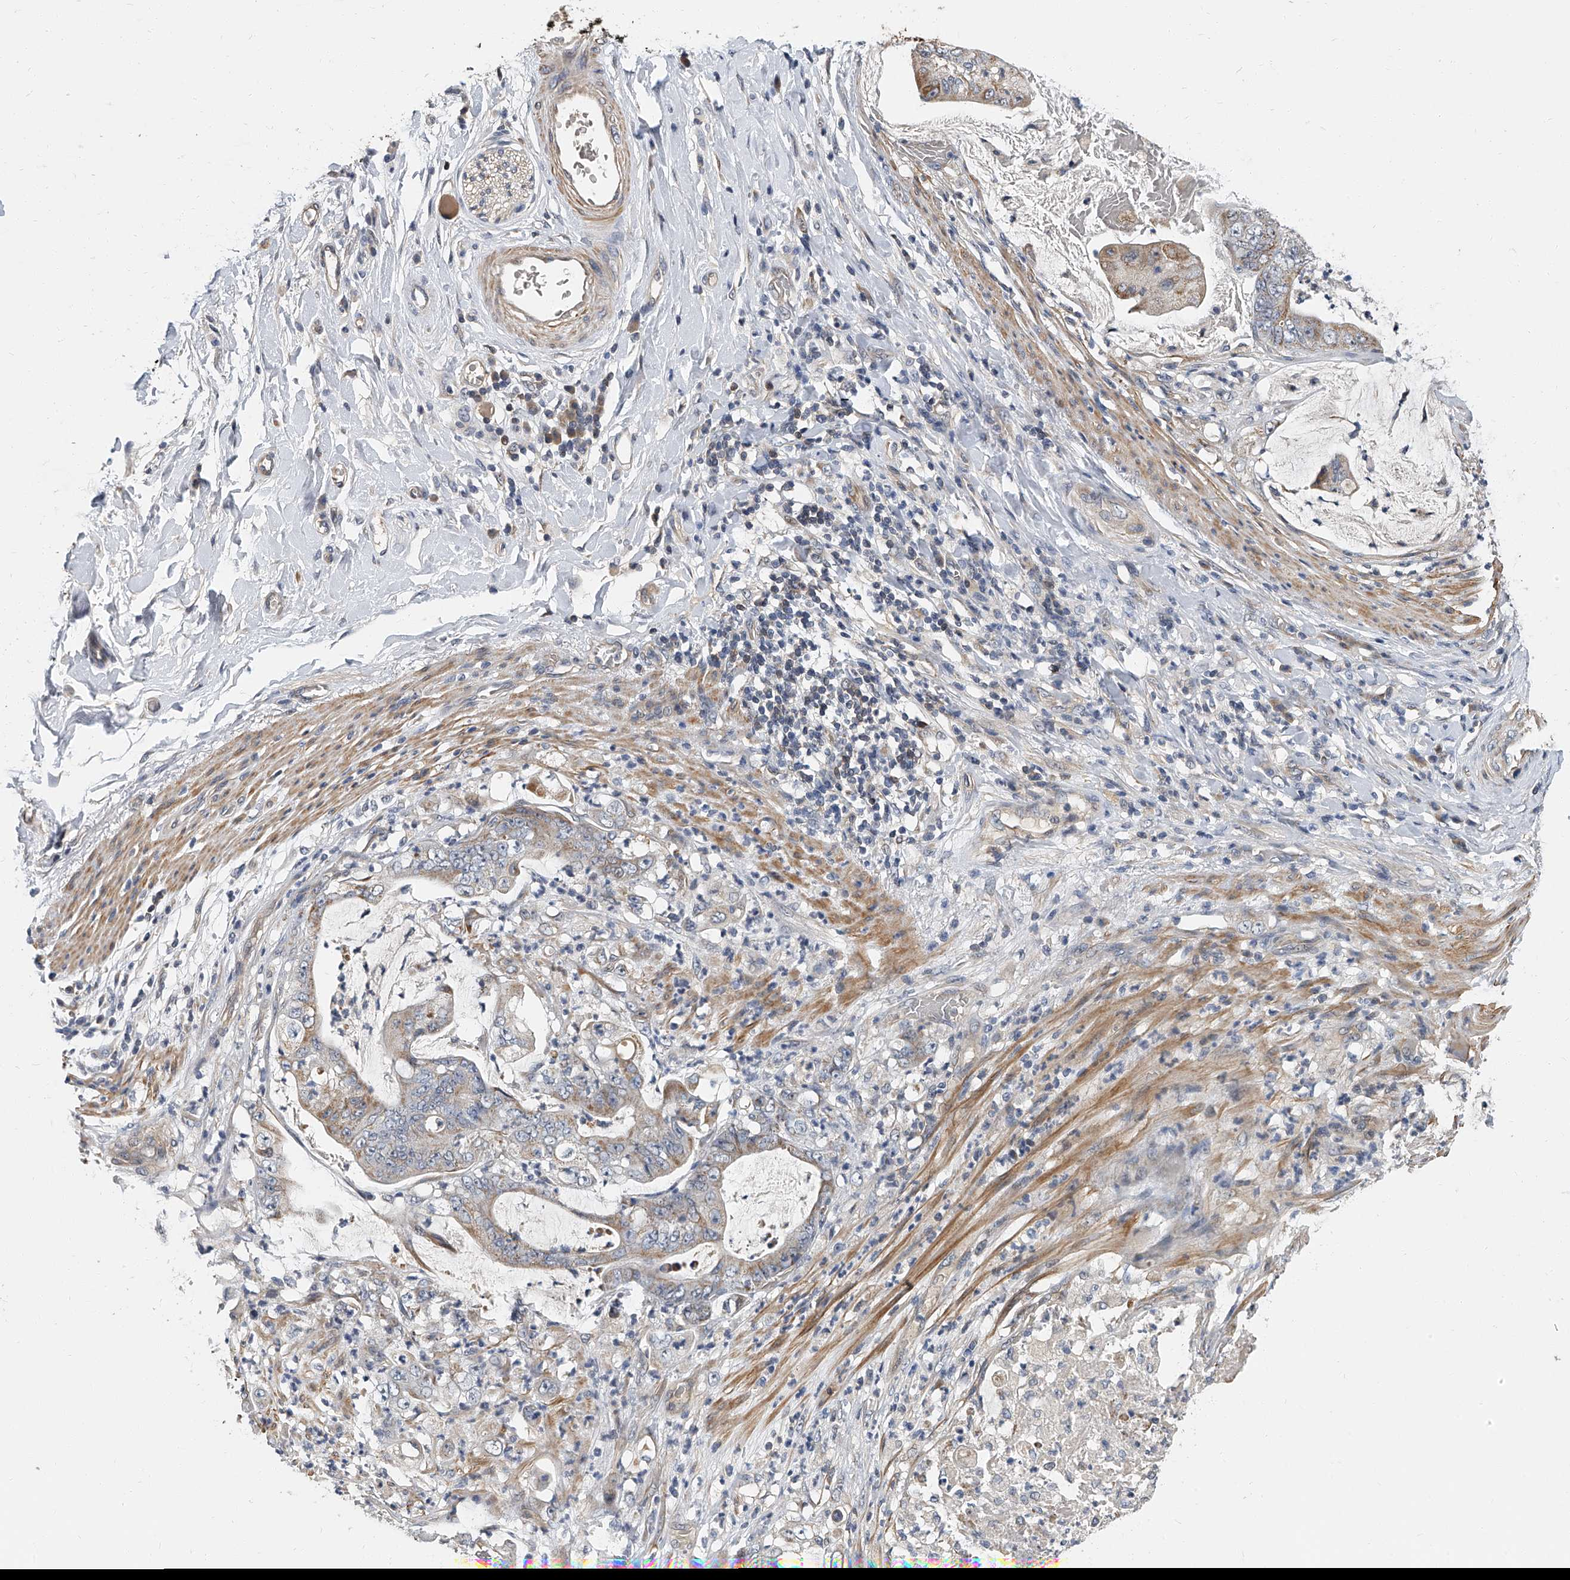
{"staining": {"intensity": "weak", "quantity": "<25%", "location": "cytoplasmic/membranous"}, "tissue": "stomach cancer", "cell_type": "Tumor cells", "image_type": "cancer", "snomed": [{"axis": "morphology", "description": "Adenocarcinoma, NOS"}, {"axis": "topography", "description": "Stomach"}], "caption": "This is an IHC micrograph of human stomach adenocarcinoma. There is no positivity in tumor cells.", "gene": "CD200", "patient": {"sex": "female", "age": 73}}